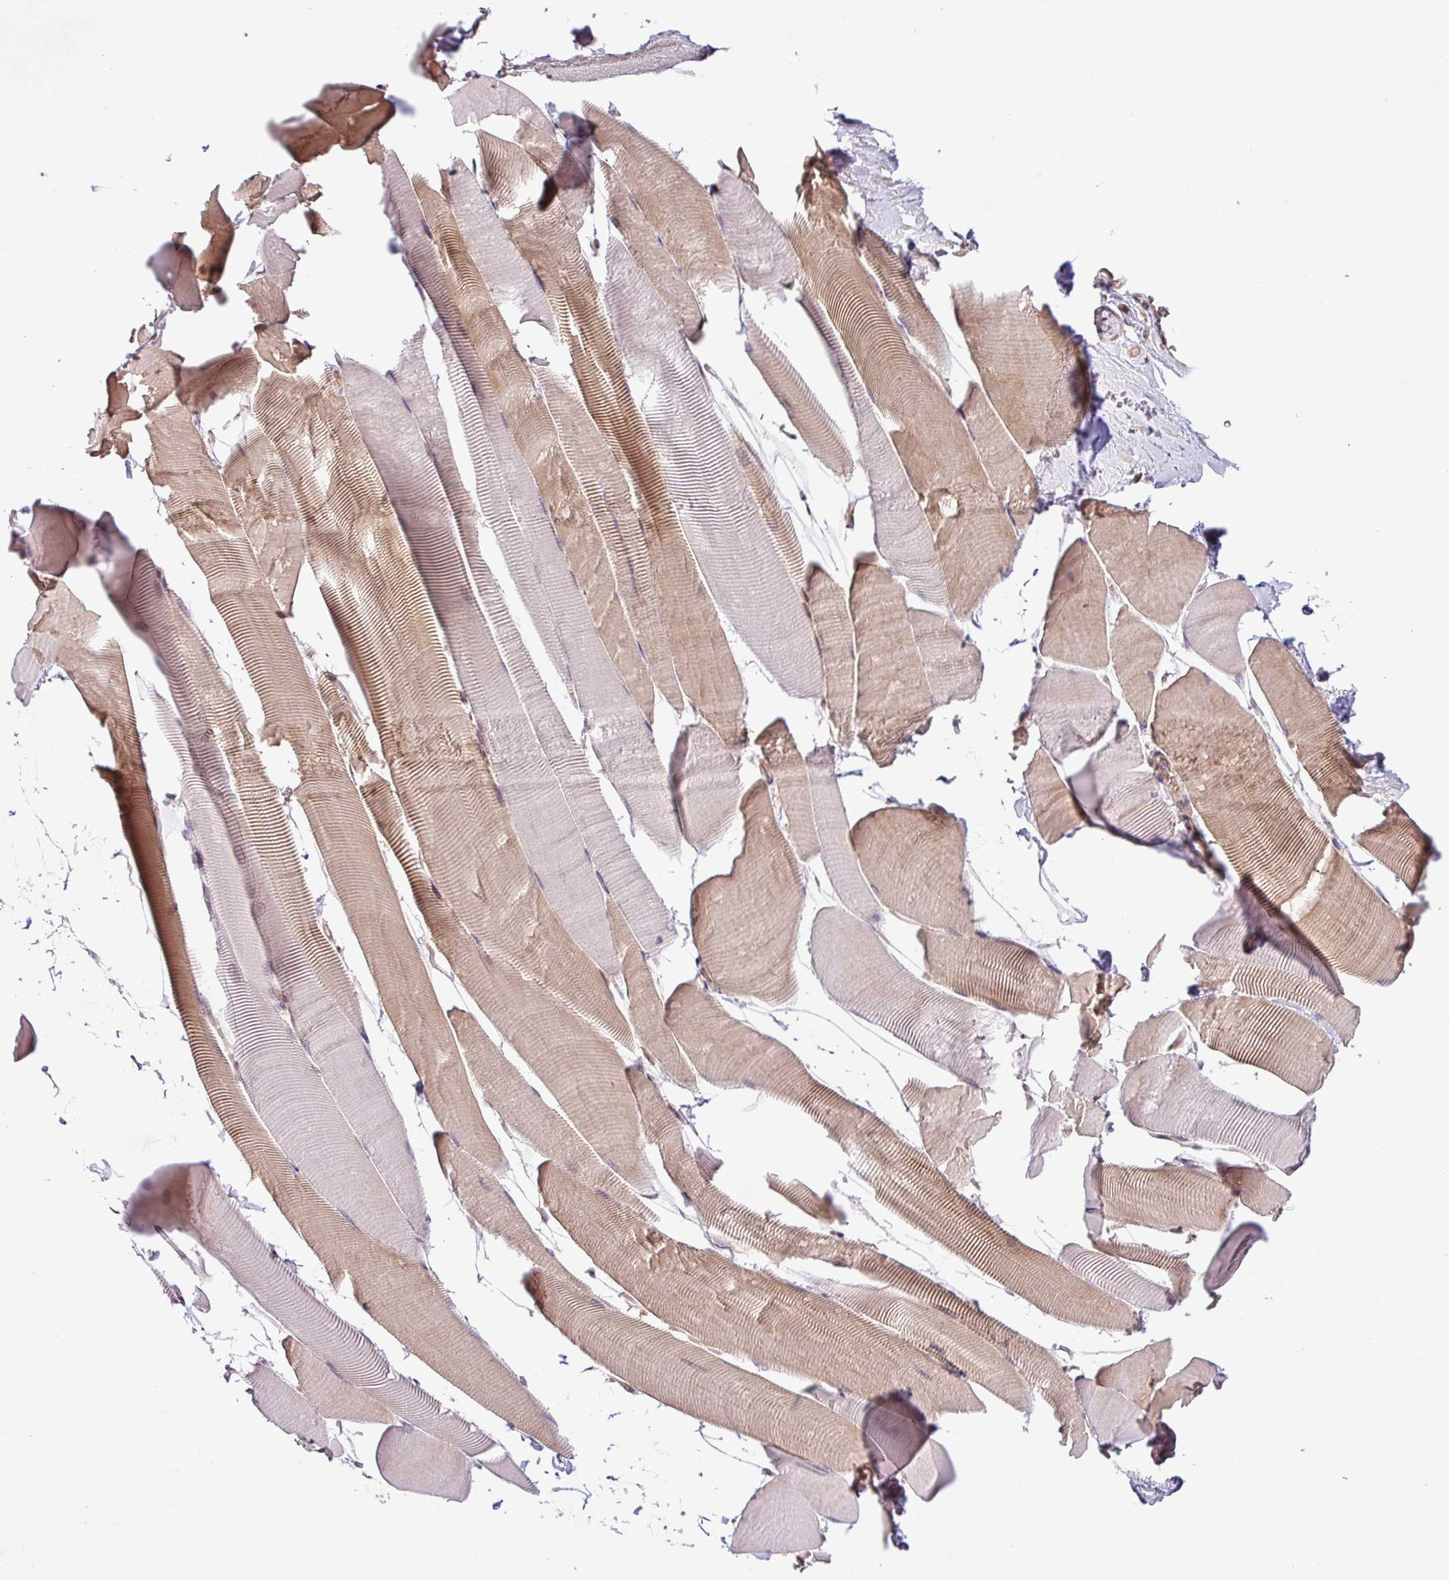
{"staining": {"intensity": "moderate", "quantity": "25%-75%", "location": "cytoplasmic/membranous"}, "tissue": "skeletal muscle", "cell_type": "Myocytes", "image_type": "normal", "snomed": [{"axis": "morphology", "description": "Normal tissue, NOS"}, {"axis": "topography", "description": "Skeletal muscle"}], "caption": "IHC histopathology image of unremarkable human skeletal muscle stained for a protein (brown), which exhibits medium levels of moderate cytoplasmic/membranous expression in about 25%-75% of myocytes.", "gene": "SHB", "patient": {"sex": "male", "age": 25}}